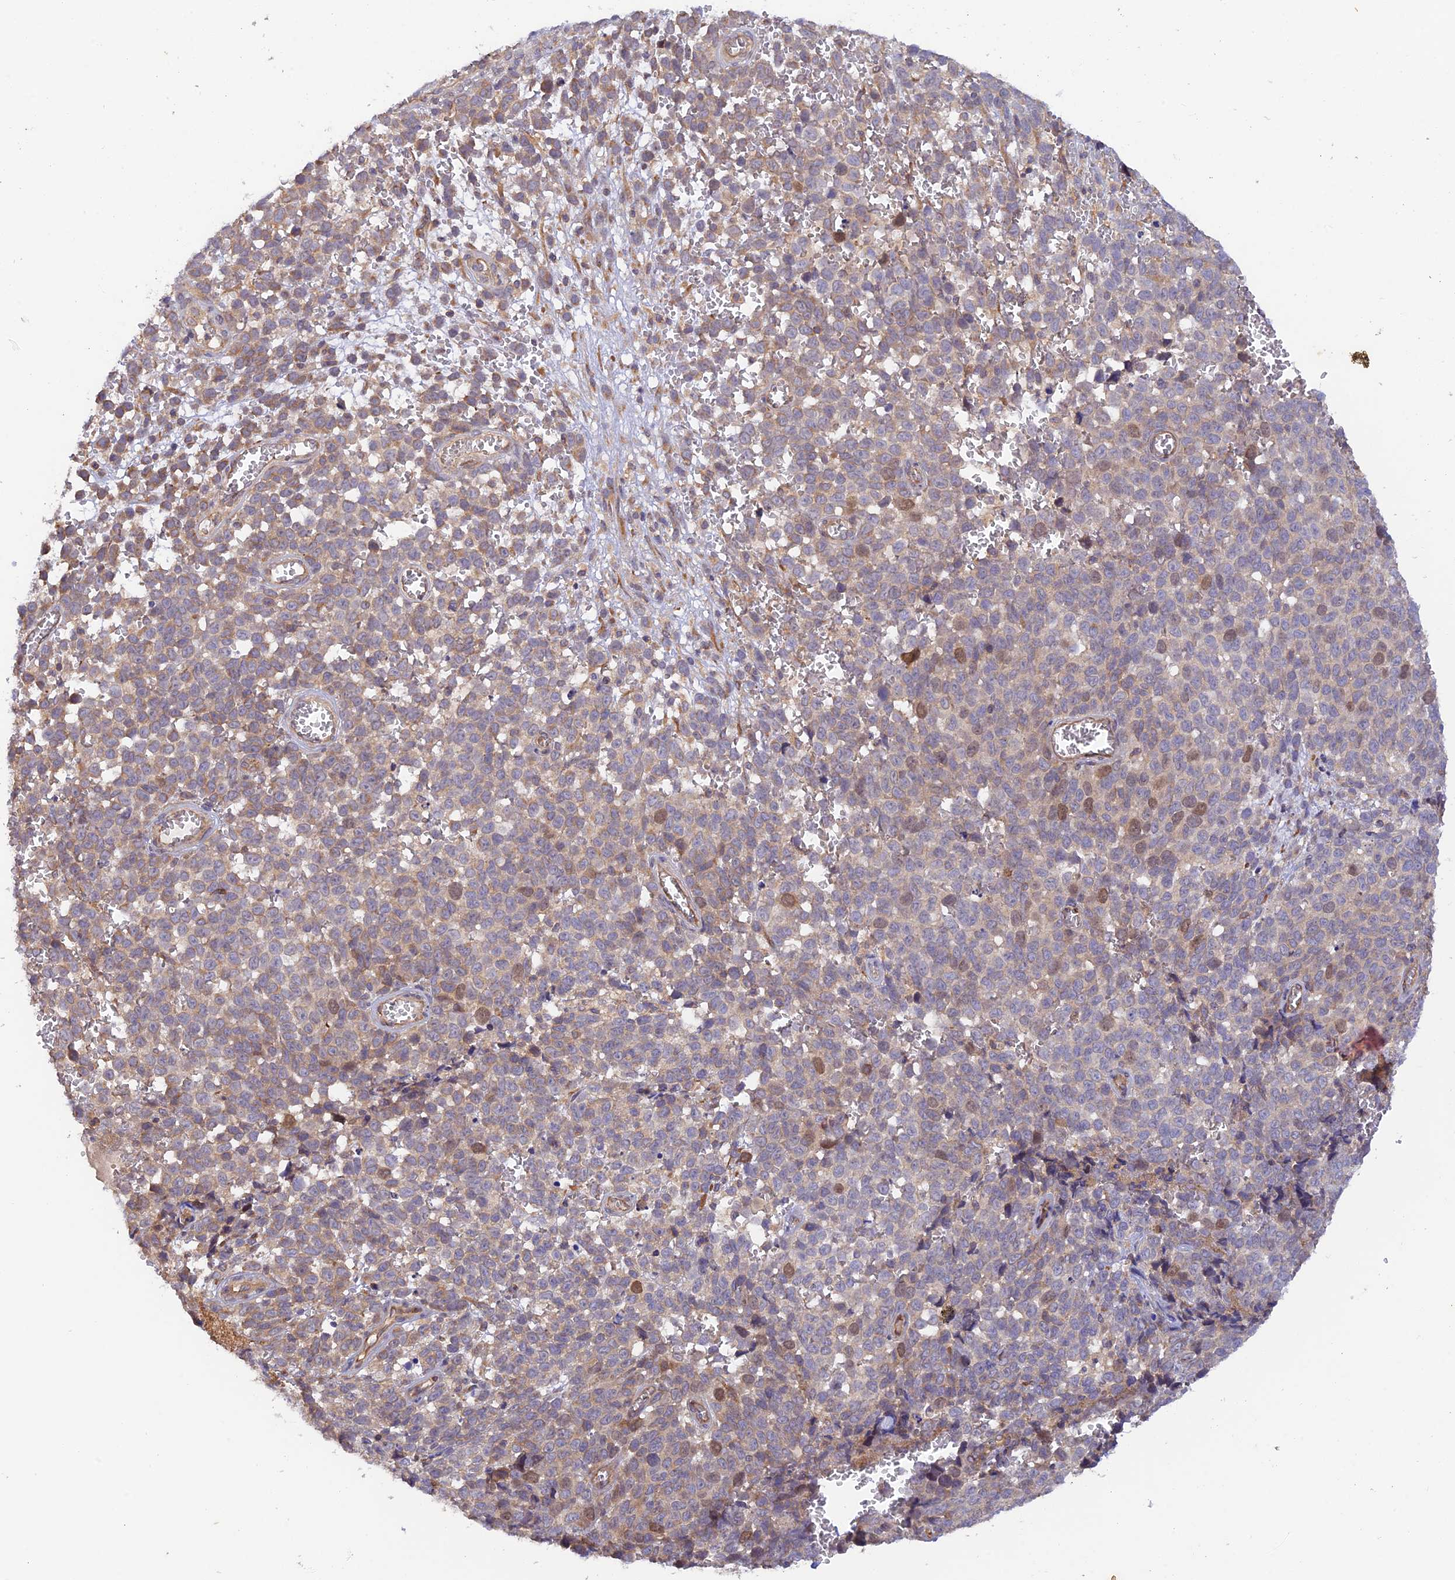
{"staining": {"intensity": "weak", "quantity": "25%-75%", "location": "cytoplasmic/membranous,nuclear"}, "tissue": "melanoma", "cell_type": "Tumor cells", "image_type": "cancer", "snomed": [{"axis": "morphology", "description": "Malignant melanoma, NOS"}, {"axis": "topography", "description": "Nose, NOS"}], "caption": "Immunohistochemistry staining of malignant melanoma, which demonstrates low levels of weak cytoplasmic/membranous and nuclear staining in about 25%-75% of tumor cells indicating weak cytoplasmic/membranous and nuclear protein positivity. The staining was performed using DAB (3,3'-diaminobenzidine) (brown) for protein detection and nuclei were counterstained in hematoxylin (blue).", "gene": "MYO9A", "patient": {"sex": "female", "age": 48}}